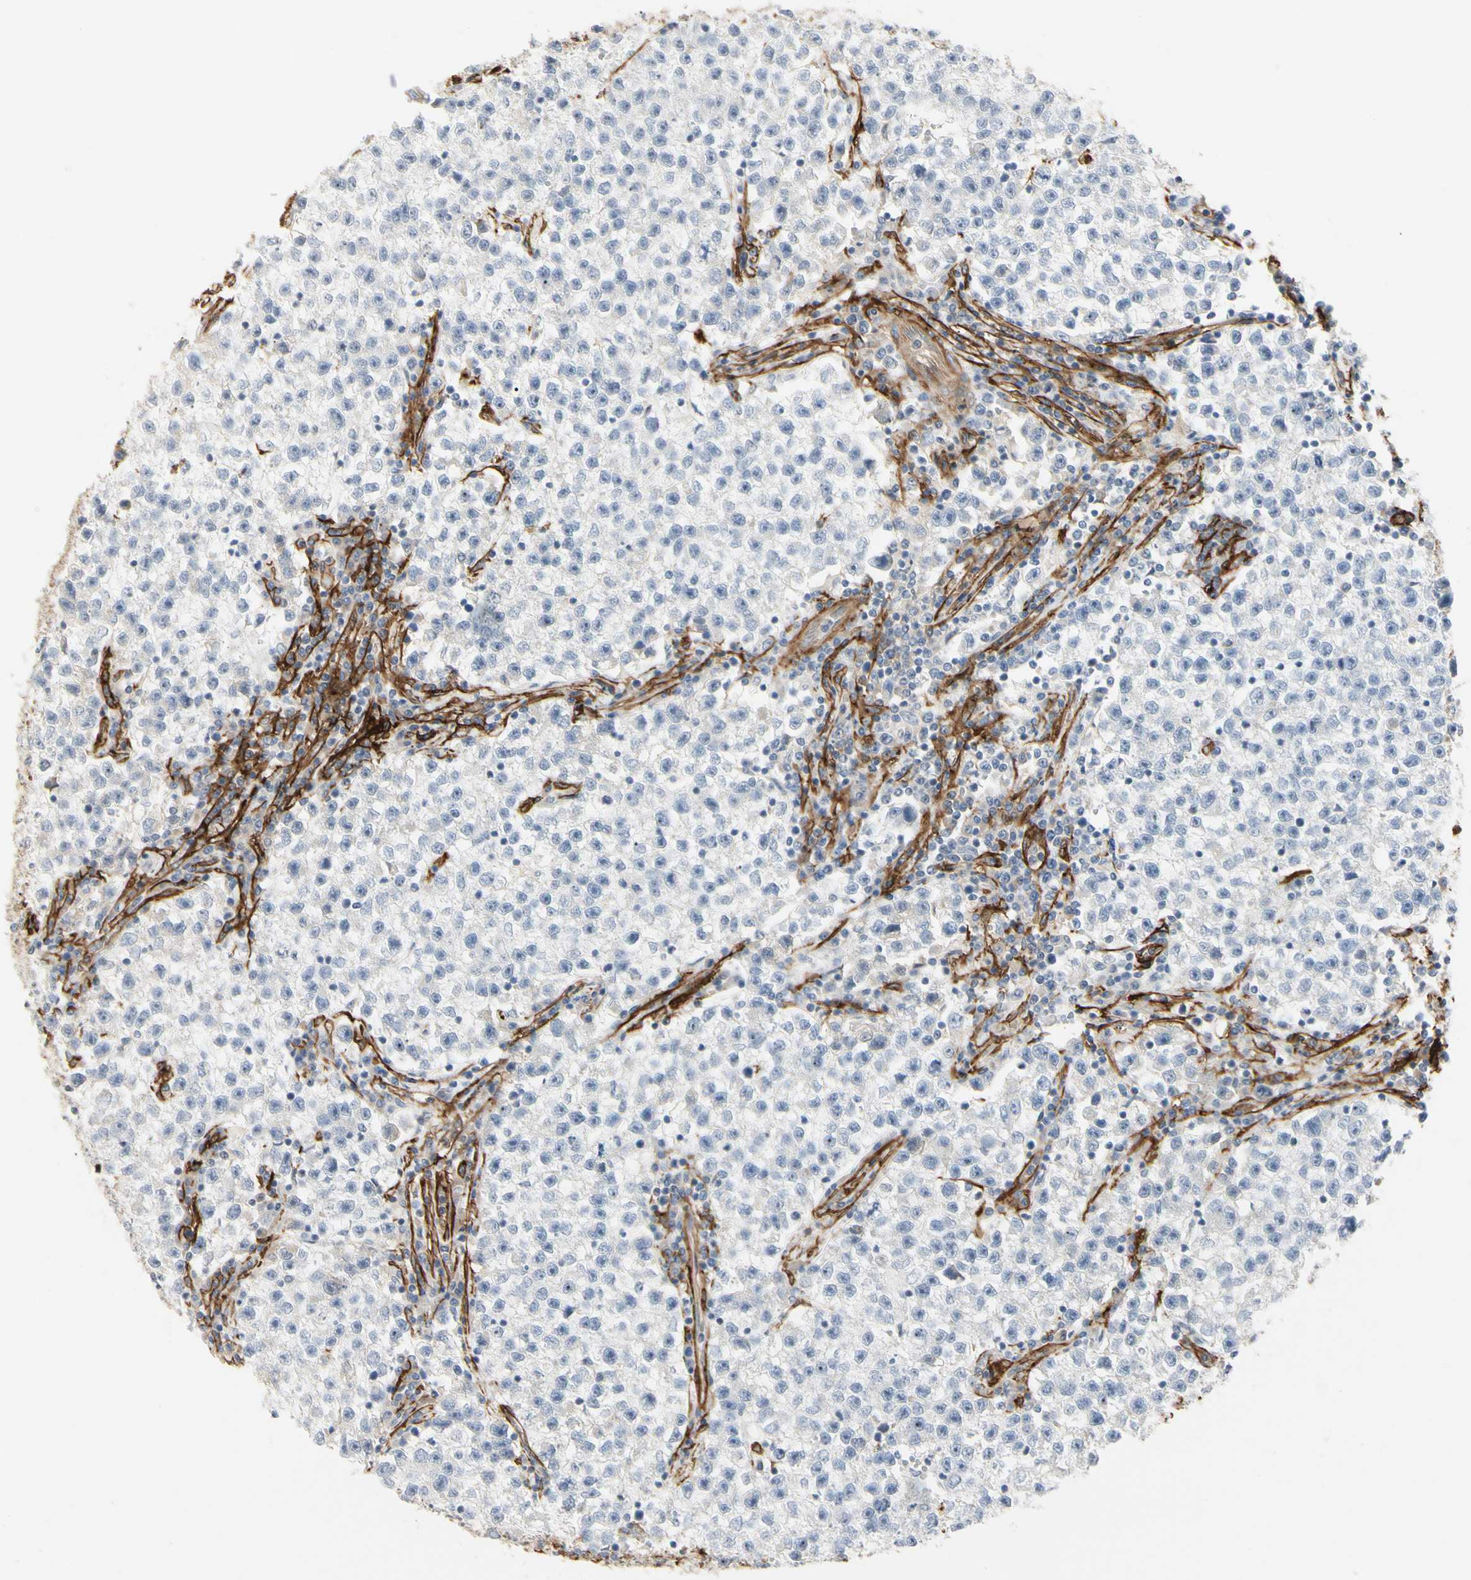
{"staining": {"intensity": "negative", "quantity": "none", "location": "none"}, "tissue": "testis cancer", "cell_type": "Tumor cells", "image_type": "cancer", "snomed": [{"axis": "morphology", "description": "Seminoma, NOS"}, {"axis": "topography", "description": "Testis"}], "caption": "Immunohistochemistry (IHC) of human testis cancer (seminoma) exhibits no staining in tumor cells.", "gene": "GGT5", "patient": {"sex": "male", "age": 22}}